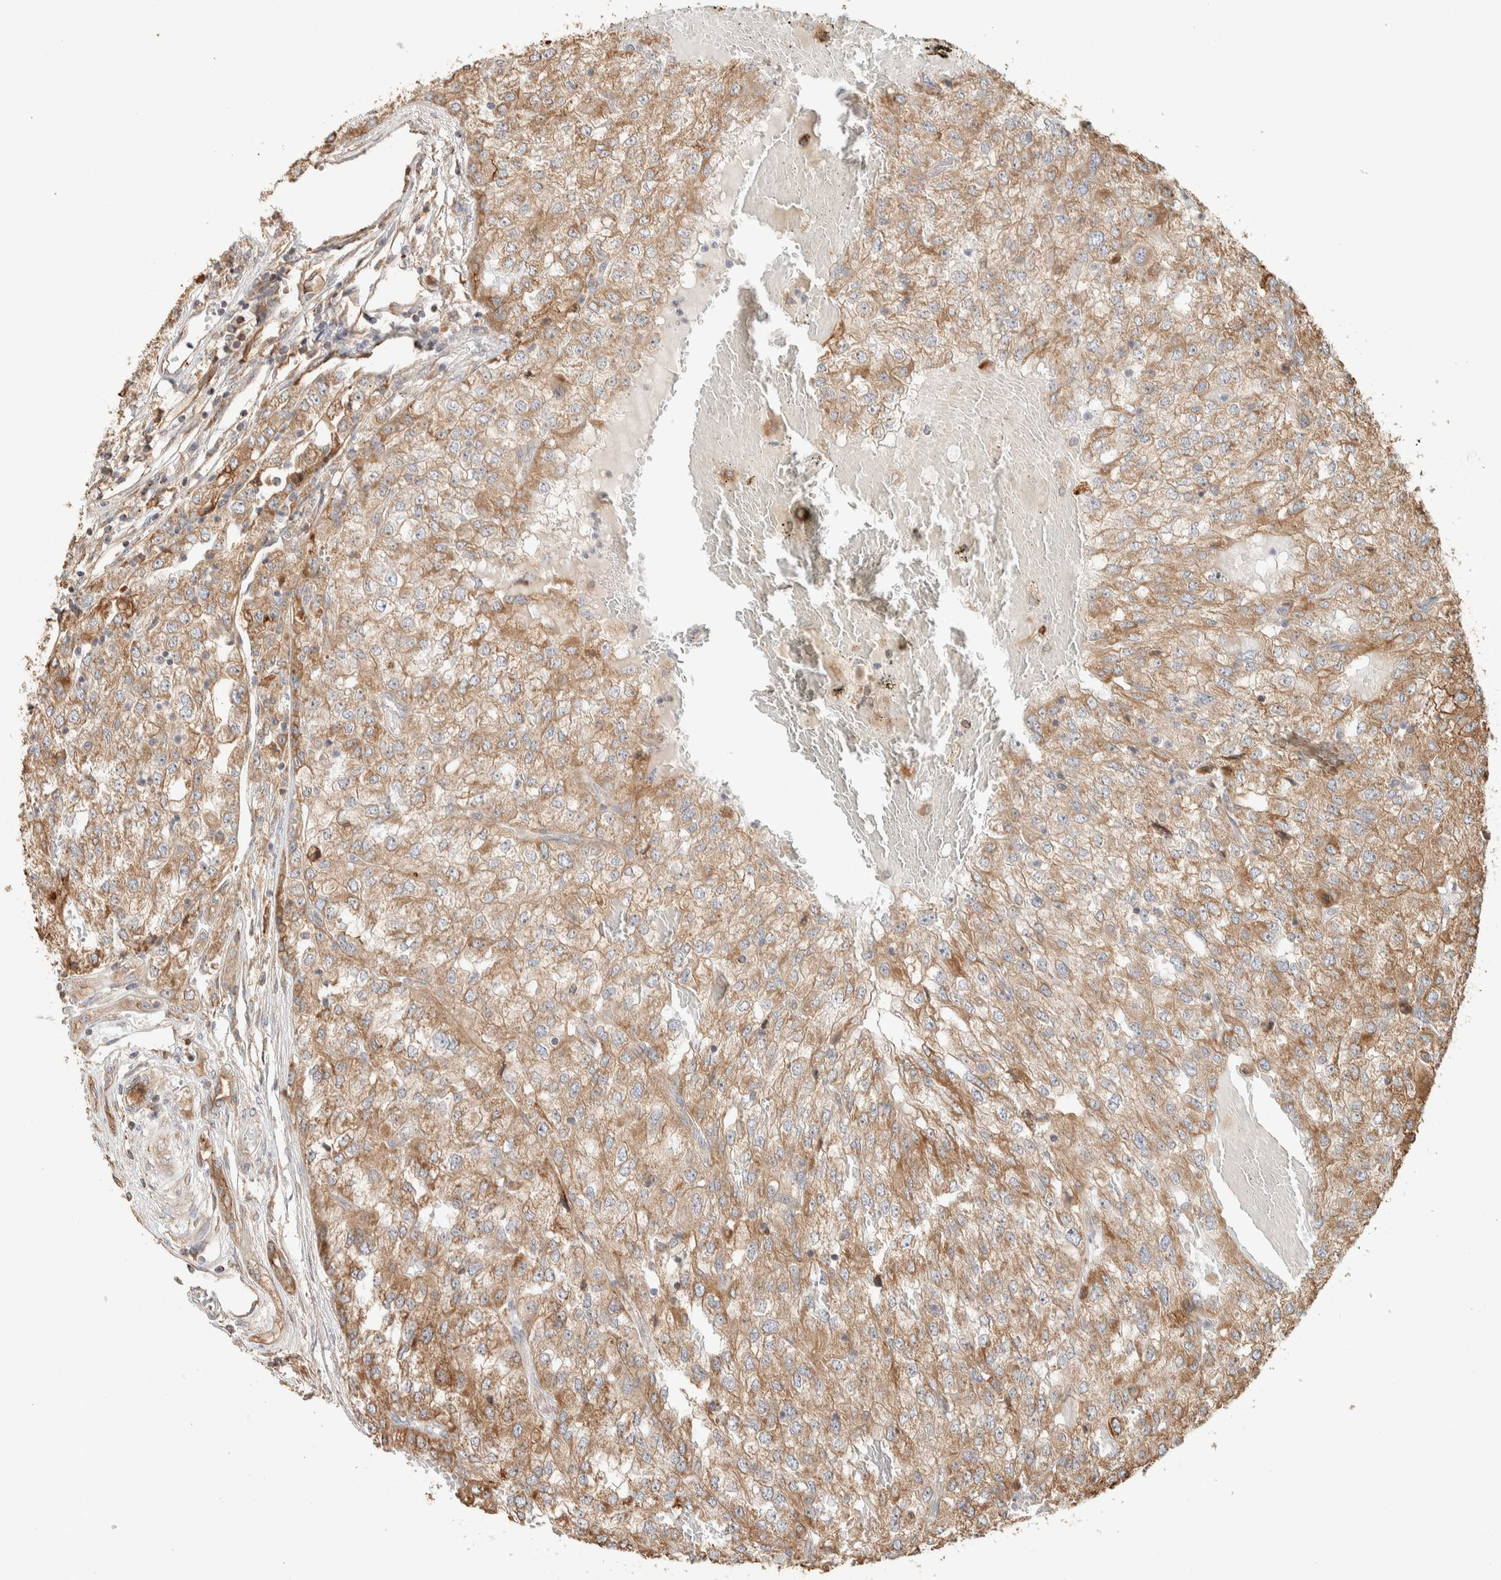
{"staining": {"intensity": "moderate", "quantity": ">75%", "location": "cytoplasmic/membranous"}, "tissue": "renal cancer", "cell_type": "Tumor cells", "image_type": "cancer", "snomed": [{"axis": "morphology", "description": "Adenocarcinoma, NOS"}, {"axis": "topography", "description": "Kidney"}], "caption": "Adenocarcinoma (renal) stained with IHC demonstrates moderate cytoplasmic/membranous positivity in approximately >75% of tumor cells. The protein of interest is stained brown, and the nuclei are stained in blue (DAB (3,3'-diaminobenzidine) IHC with brightfield microscopy, high magnification).", "gene": "KIF9", "patient": {"sex": "female", "age": 54}}